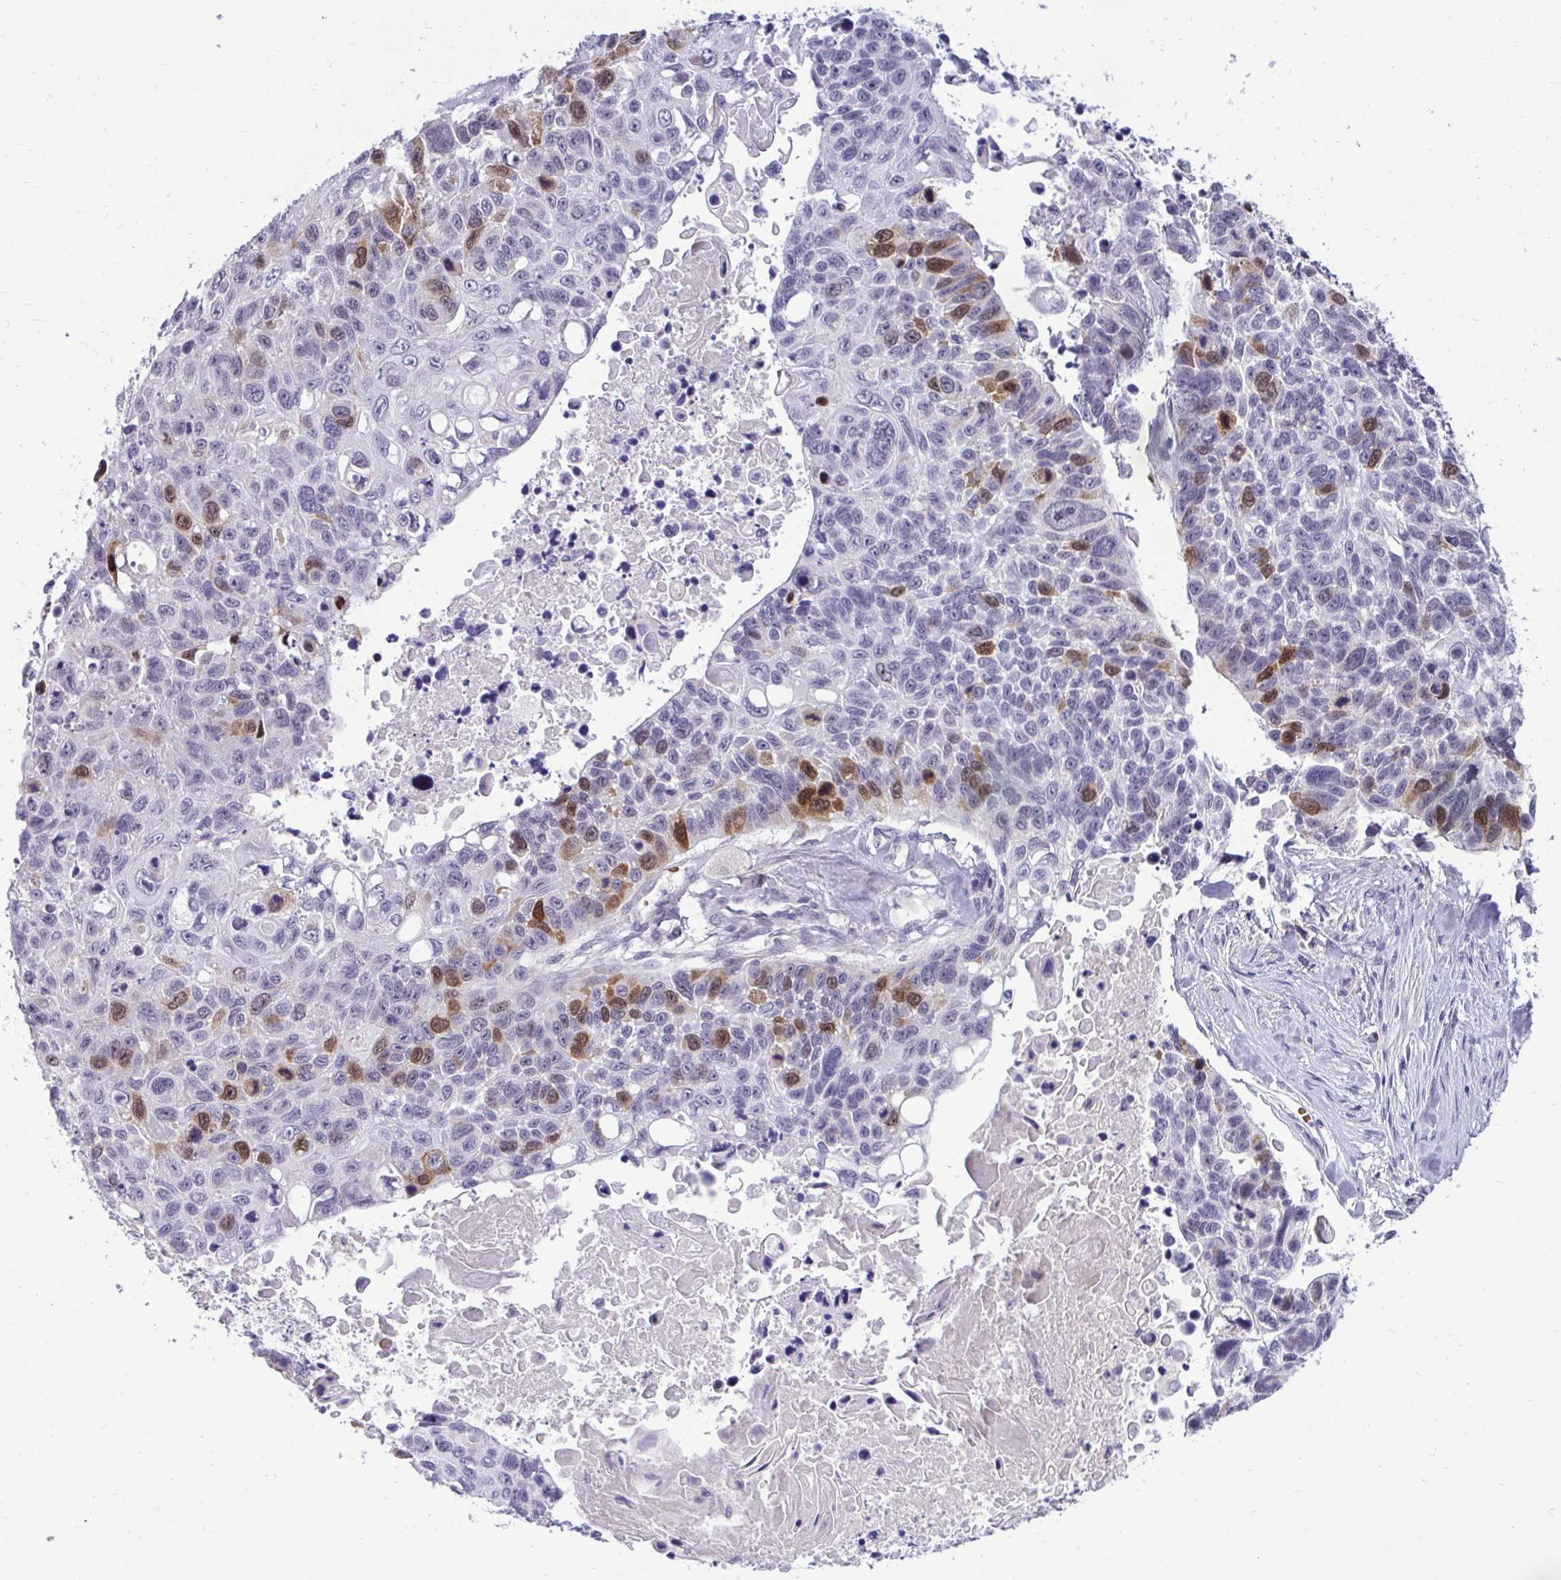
{"staining": {"intensity": "moderate", "quantity": "<25%", "location": "cytoplasmic/membranous,nuclear"}, "tissue": "lung cancer", "cell_type": "Tumor cells", "image_type": "cancer", "snomed": [{"axis": "morphology", "description": "Squamous cell carcinoma, NOS"}, {"axis": "topography", "description": "Lung"}], "caption": "A photomicrograph of human lung cancer (squamous cell carcinoma) stained for a protein shows moderate cytoplasmic/membranous and nuclear brown staining in tumor cells. Using DAB (brown) and hematoxylin (blue) stains, captured at high magnification using brightfield microscopy.", "gene": "CDC20", "patient": {"sex": "male", "age": 62}}